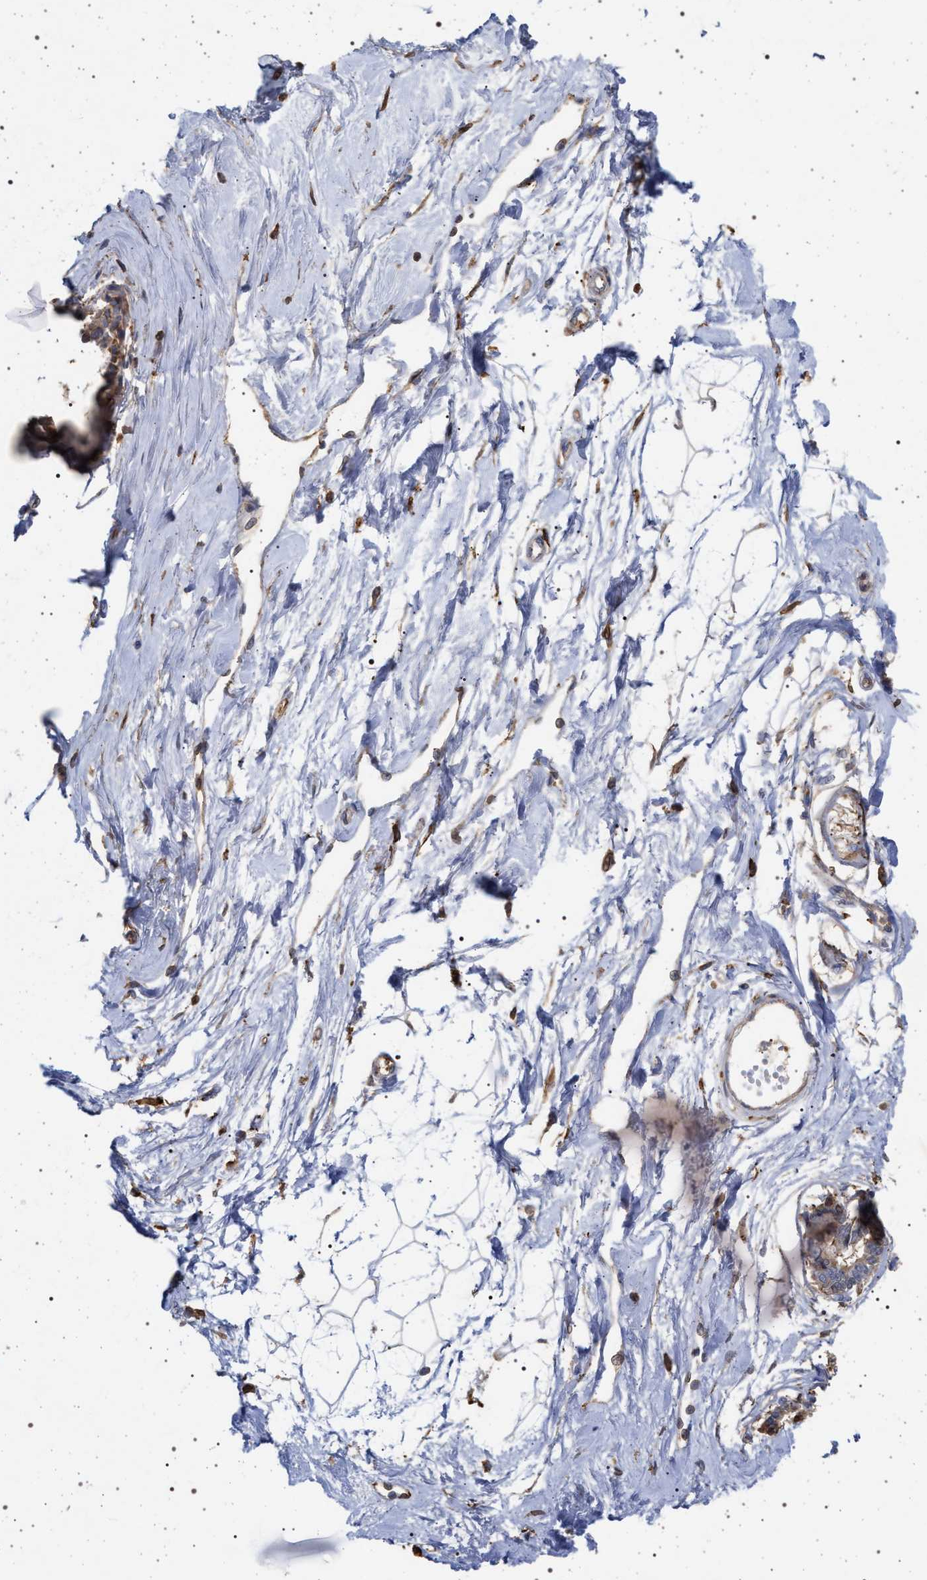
{"staining": {"intensity": "moderate", "quantity": ">75%", "location": "cytoplasmic/membranous"}, "tissue": "breast", "cell_type": "Adipocytes", "image_type": "normal", "snomed": [{"axis": "morphology", "description": "Normal tissue, NOS"}, {"axis": "topography", "description": "Breast"}], "caption": "The micrograph reveals staining of benign breast, revealing moderate cytoplasmic/membranous protein expression (brown color) within adipocytes.", "gene": "PLG", "patient": {"sex": "female", "age": 45}}